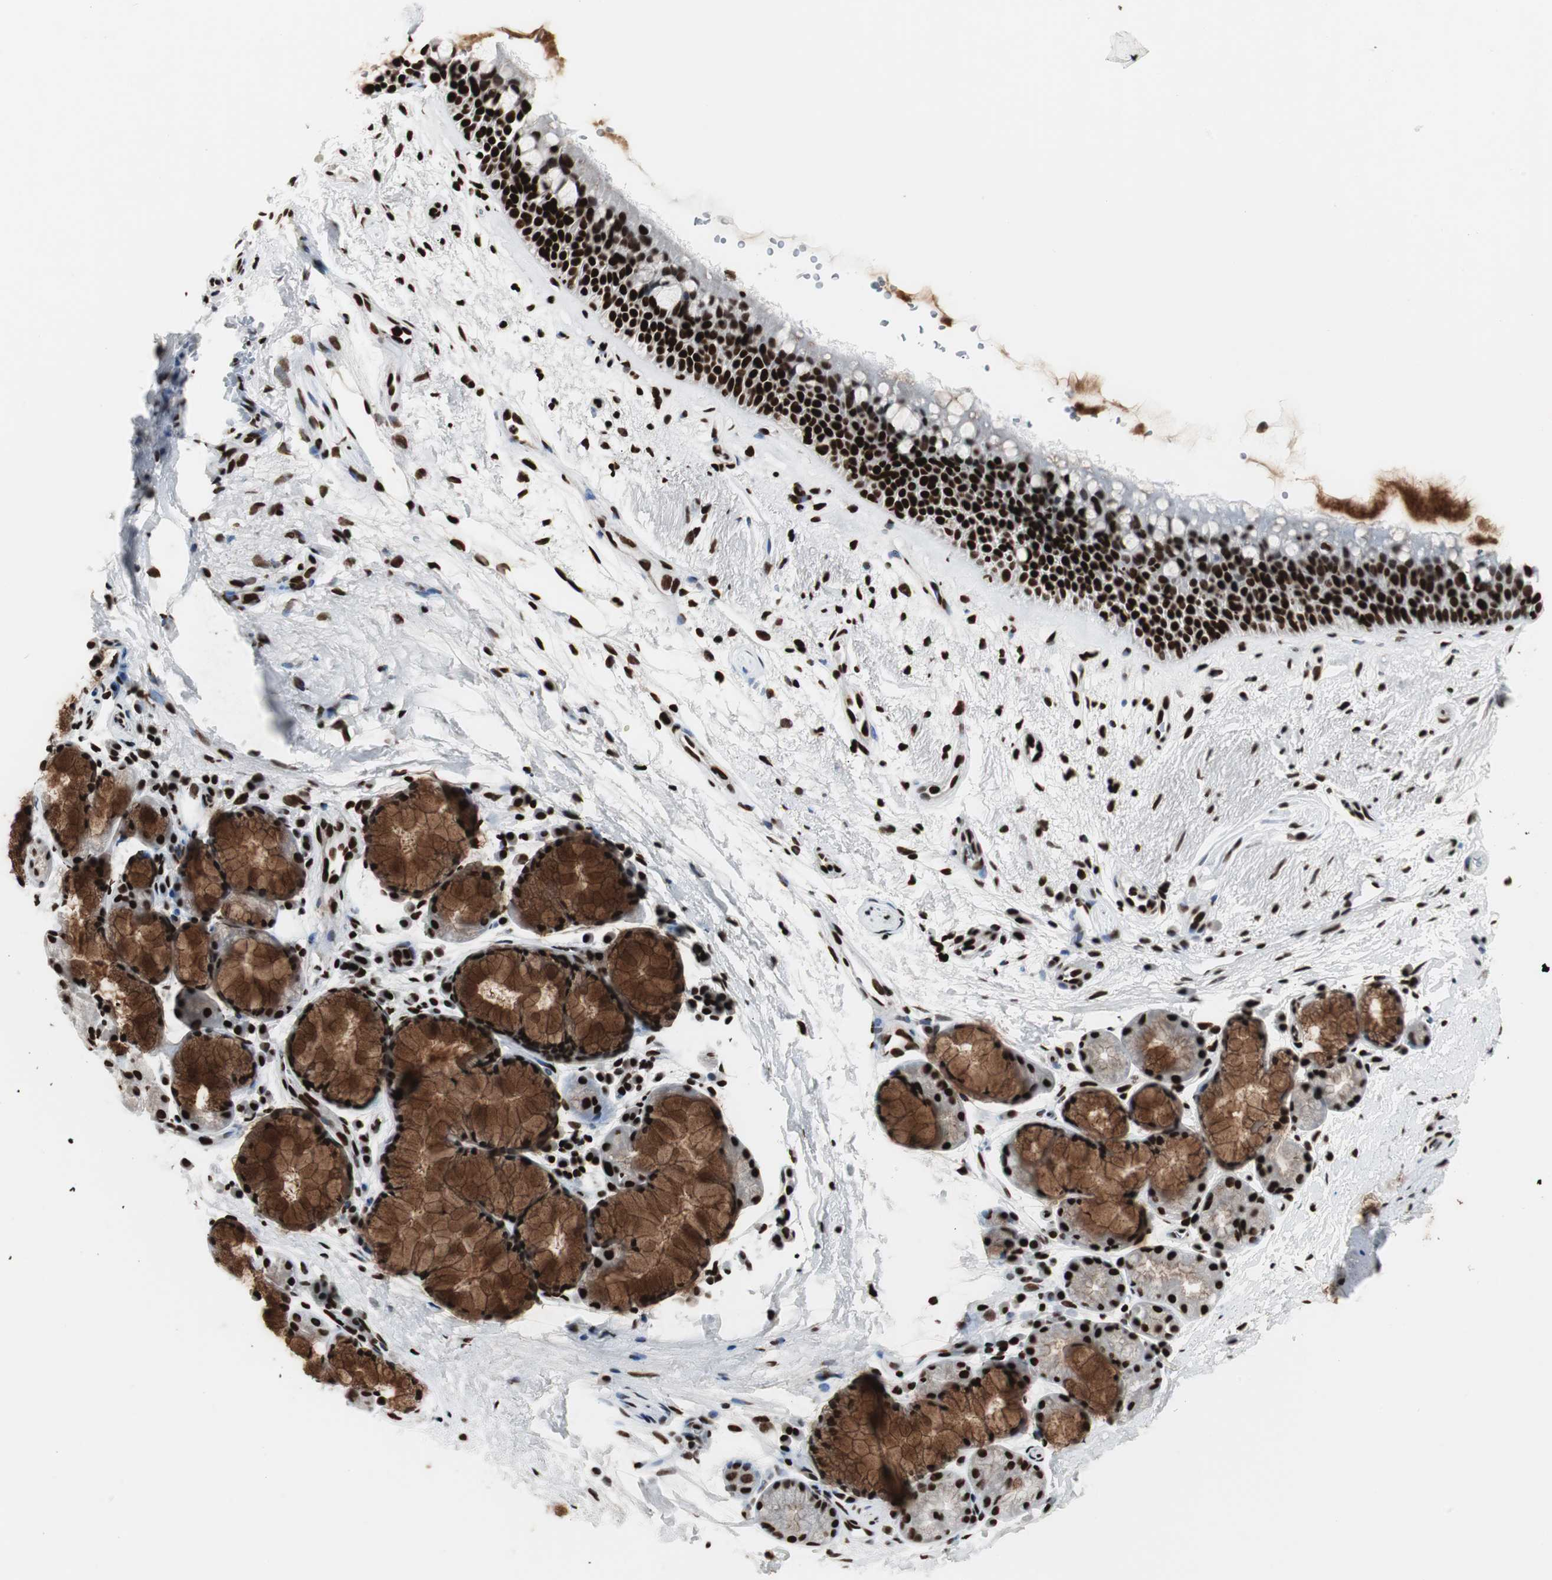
{"staining": {"intensity": "strong", "quantity": ">75%", "location": "cytoplasmic/membranous,nuclear"}, "tissue": "bronchus", "cell_type": "Respiratory epithelial cells", "image_type": "normal", "snomed": [{"axis": "morphology", "description": "Normal tissue, NOS"}, {"axis": "topography", "description": "Bronchus"}], "caption": "Immunohistochemistry (IHC) staining of unremarkable bronchus, which exhibits high levels of strong cytoplasmic/membranous,nuclear staining in about >75% of respiratory epithelial cells indicating strong cytoplasmic/membranous,nuclear protein expression. The staining was performed using DAB (brown) for protein detection and nuclei were counterstained in hematoxylin (blue).", "gene": "MTA2", "patient": {"sex": "female", "age": 54}}